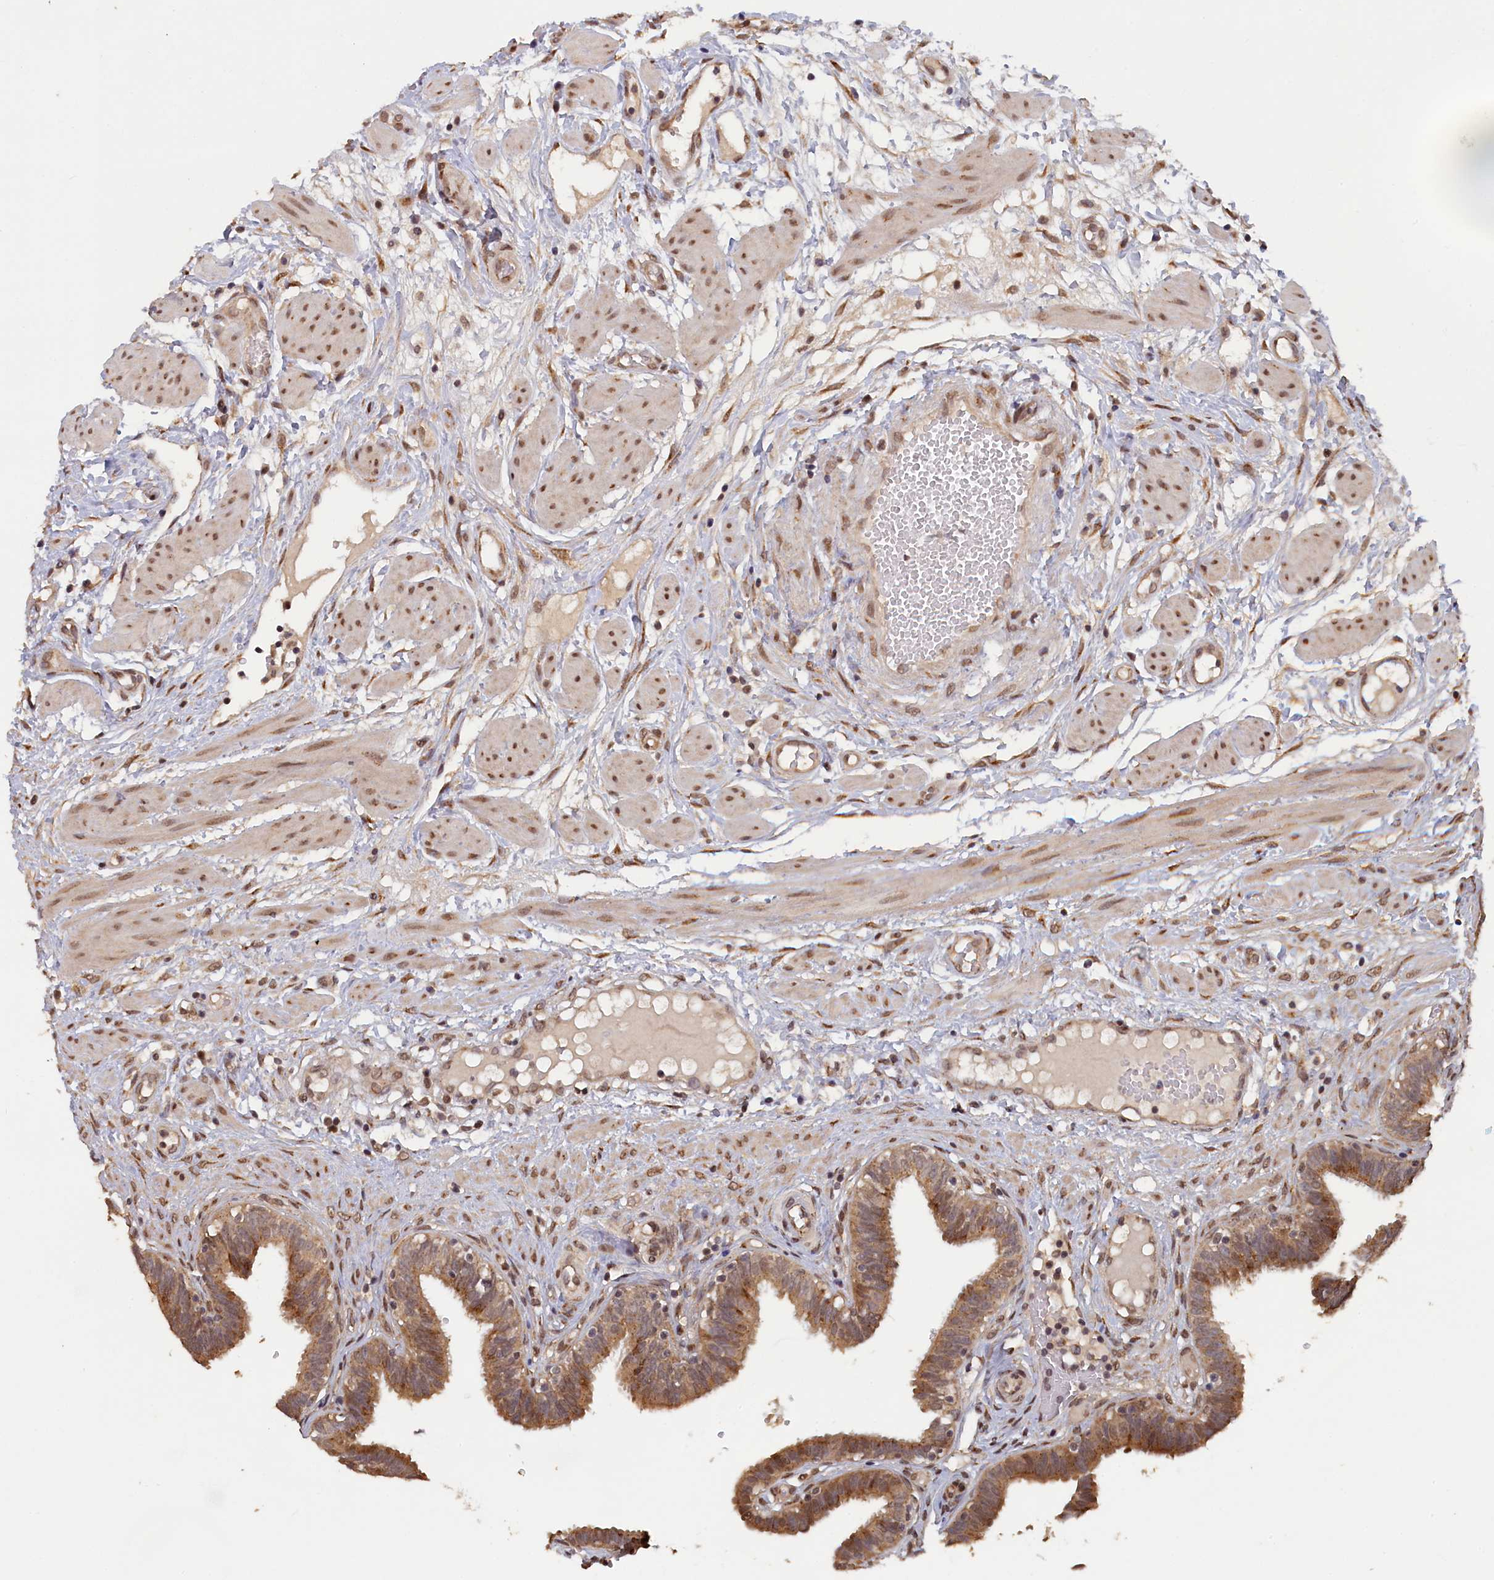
{"staining": {"intensity": "moderate", "quantity": ">75%", "location": "cytoplasmic/membranous"}, "tissue": "fallopian tube", "cell_type": "Glandular cells", "image_type": "normal", "snomed": [{"axis": "morphology", "description": "Normal tissue, NOS"}, {"axis": "topography", "description": "Fallopian tube"}, {"axis": "topography", "description": "Placenta"}], "caption": "High-power microscopy captured an IHC photomicrograph of normal fallopian tube, revealing moderate cytoplasmic/membranous positivity in approximately >75% of glandular cells. The protein of interest is shown in brown color, while the nuclei are stained blue.", "gene": "PIGQ", "patient": {"sex": "female", "age": 32}}